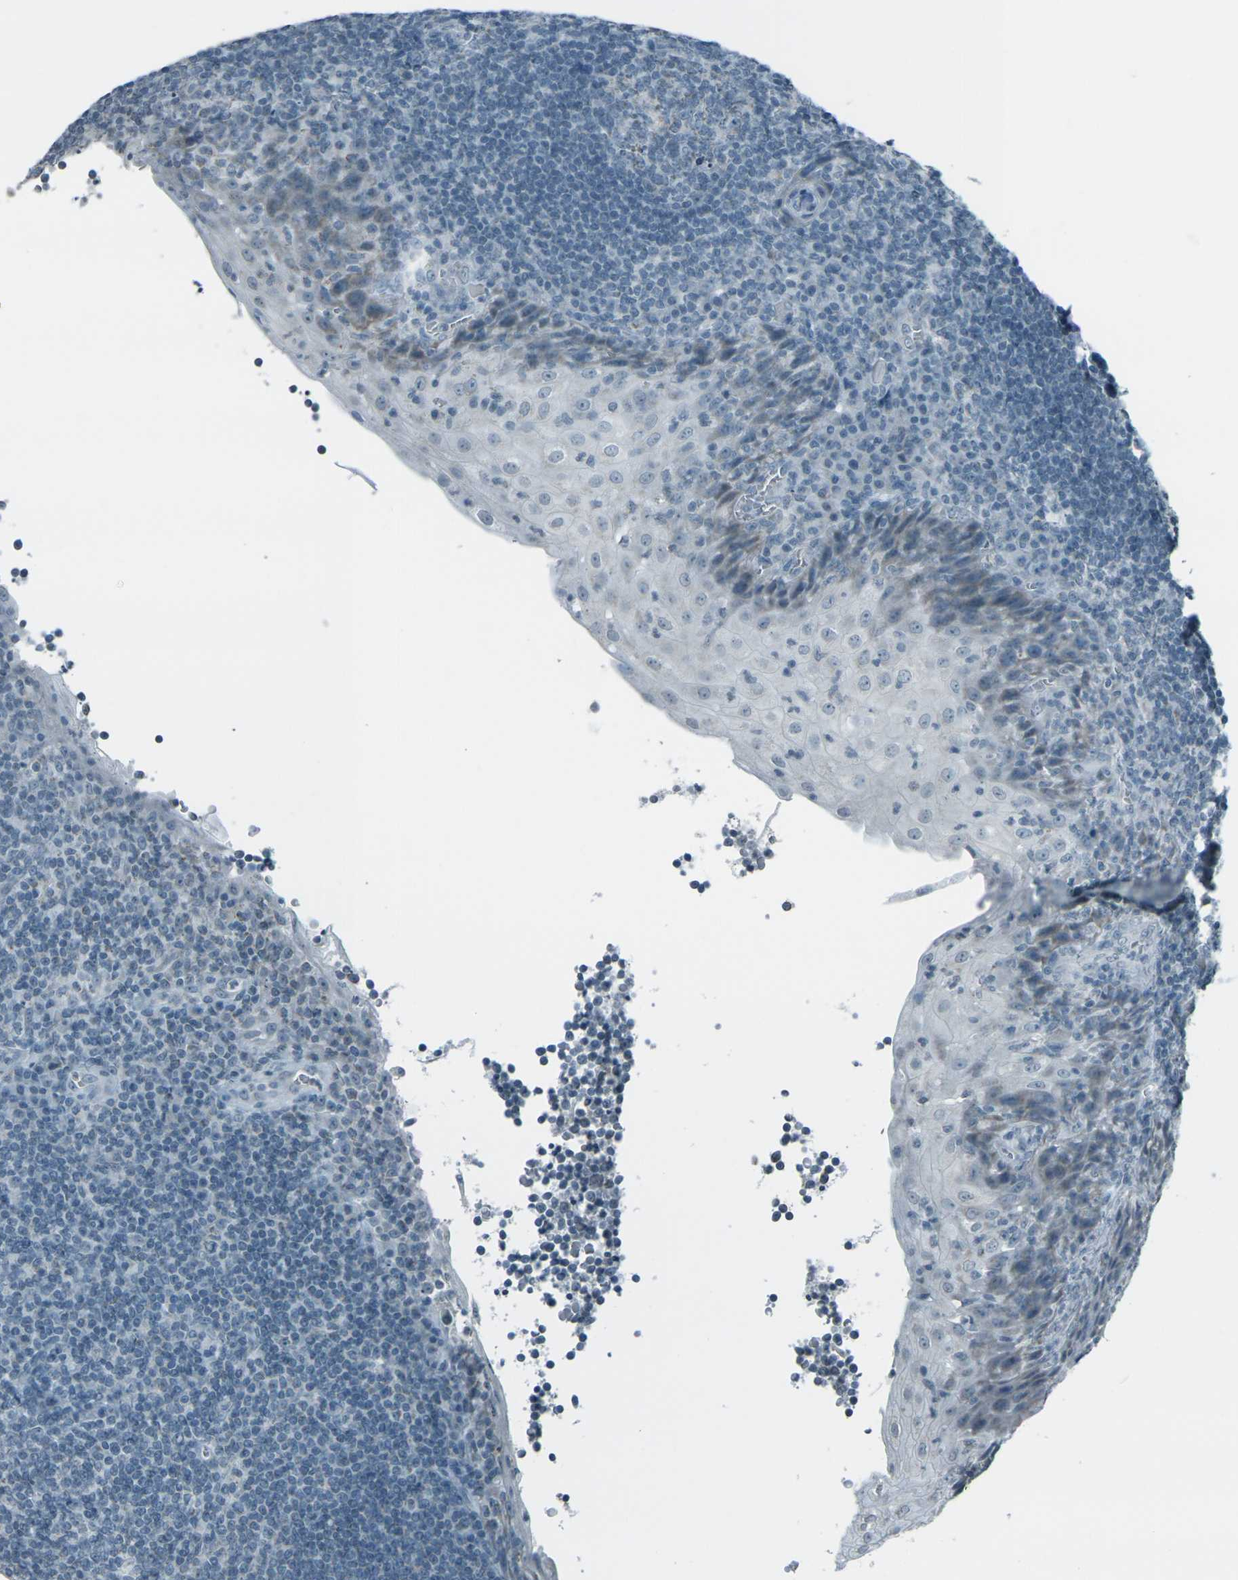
{"staining": {"intensity": "moderate", "quantity": "<25%", "location": "cytoplasmic/membranous"}, "tissue": "tonsil", "cell_type": "Germinal center cells", "image_type": "normal", "snomed": [{"axis": "morphology", "description": "Normal tissue, NOS"}, {"axis": "topography", "description": "Tonsil"}], "caption": "Tonsil stained with DAB (3,3'-diaminobenzidine) IHC displays low levels of moderate cytoplasmic/membranous expression in approximately <25% of germinal center cells.", "gene": "H2BC1", "patient": {"sex": "male", "age": 37}}